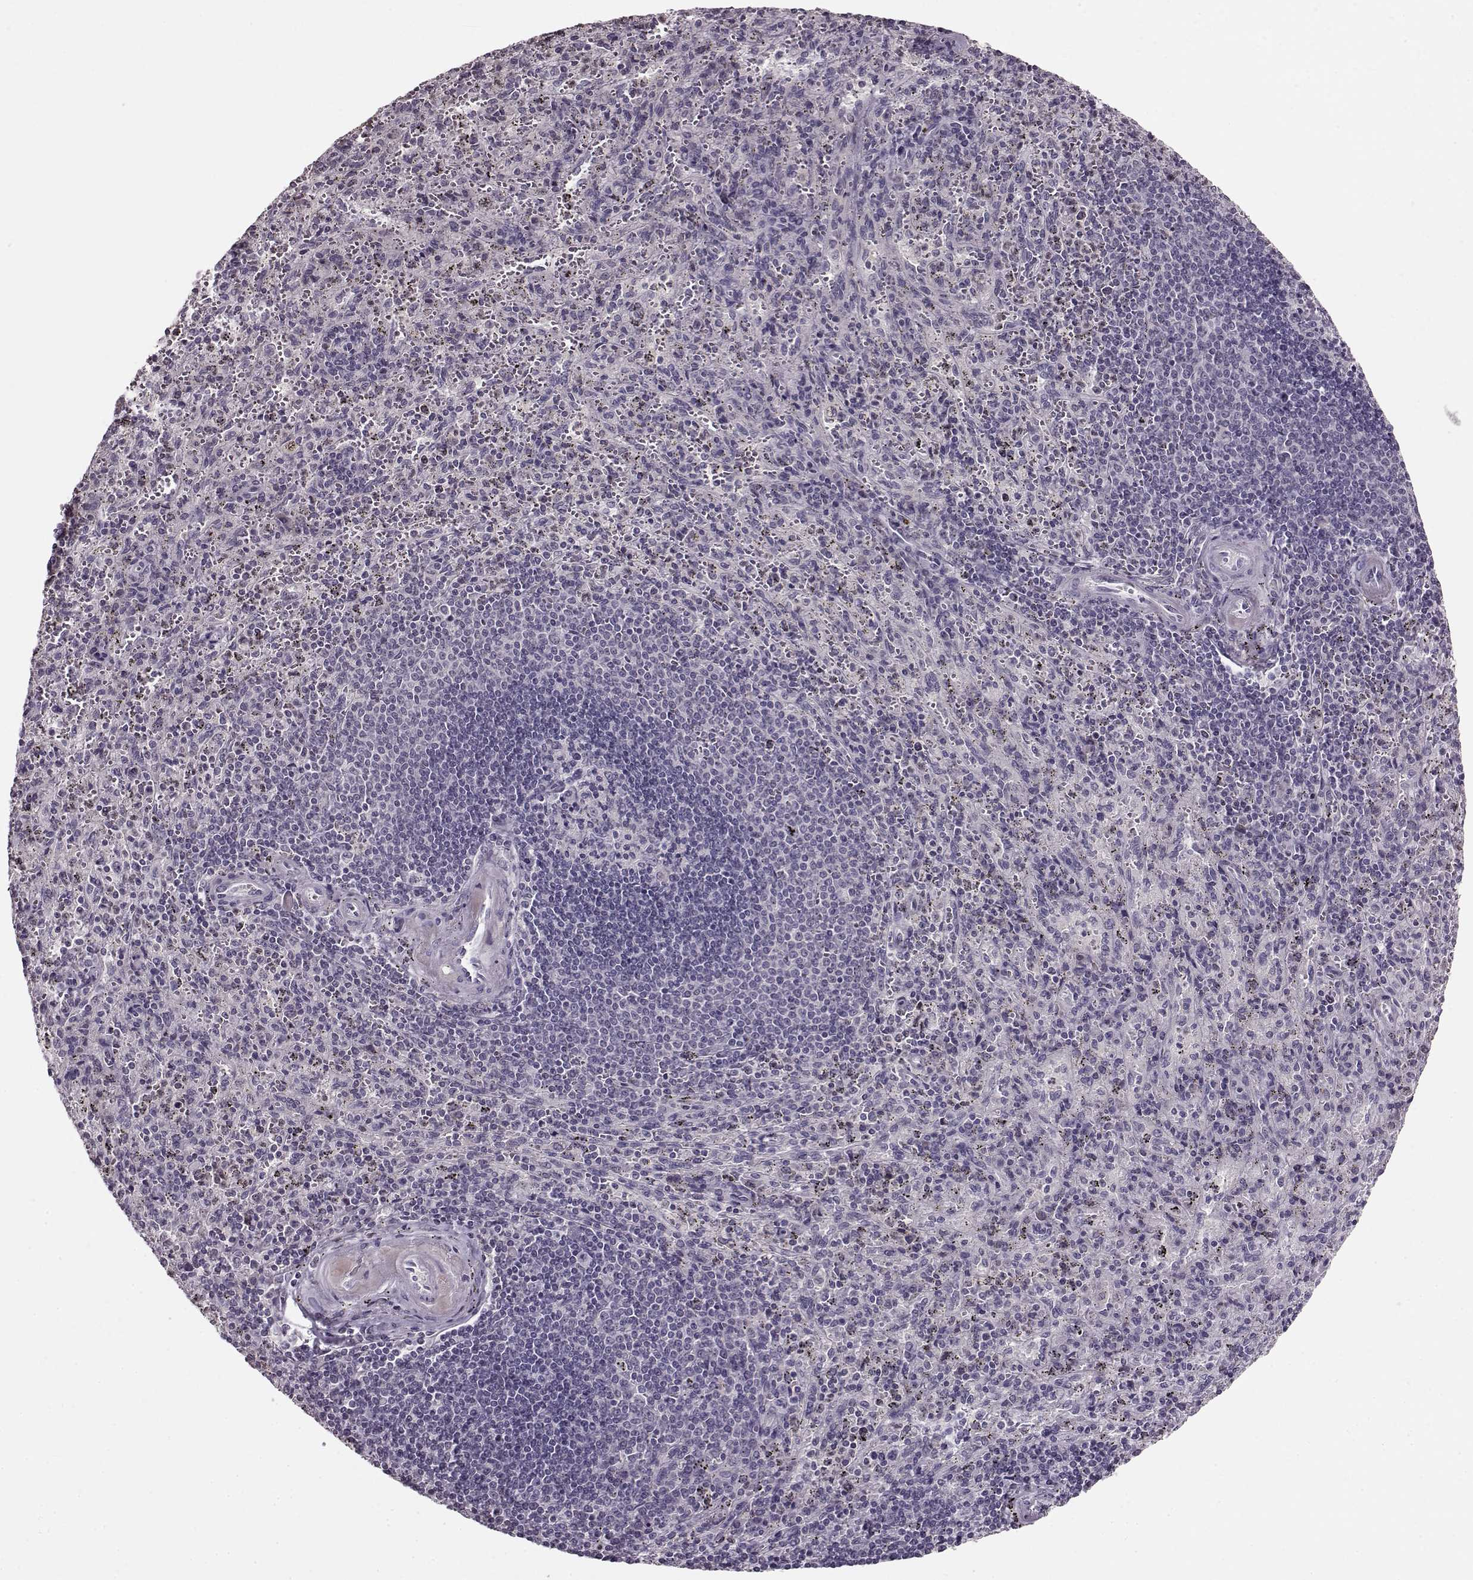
{"staining": {"intensity": "negative", "quantity": "none", "location": "none"}, "tissue": "spleen", "cell_type": "Cells in red pulp", "image_type": "normal", "snomed": [{"axis": "morphology", "description": "Normal tissue, NOS"}, {"axis": "topography", "description": "Spleen"}], "caption": "This is a photomicrograph of immunohistochemistry (IHC) staining of normal spleen, which shows no positivity in cells in red pulp. (DAB (3,3'-diaminobenzidine) immunohistochemistry (IHC), high magnification).", "gene": "RP1L1", "patient": {"sex": "male", "age": 57}}